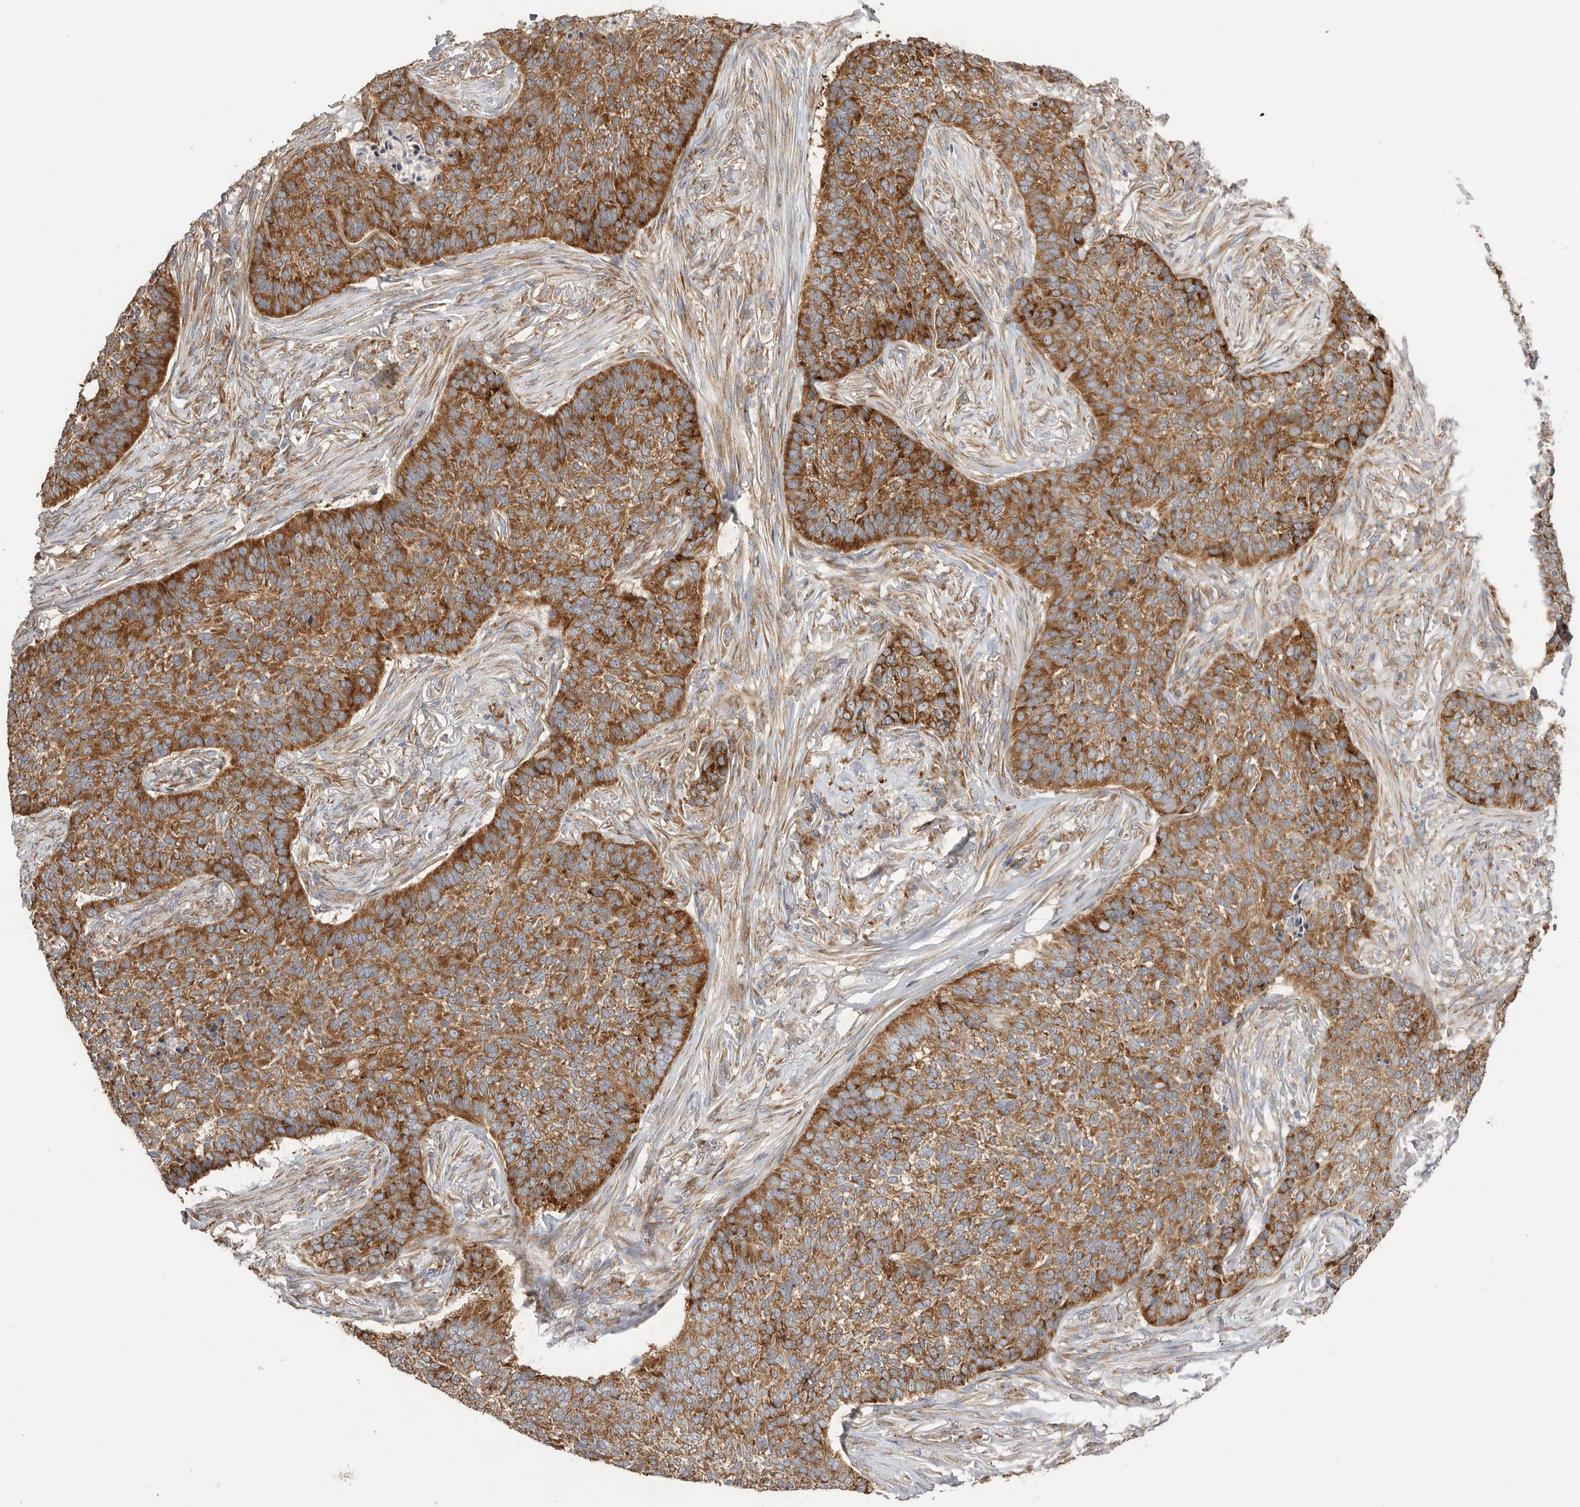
{"staining": {"intensity": "strong", "quantity": ">75%", "location": "cytoplasmic/membranous"}, "tissue": "skin cancer", "cell_type": "Tumor cells", "image_type": "cancer", "snomed": [{"axis": "morphology", "description": "Basal cell carcinoma"}, {"axis": "topography", "description": "Skin"}], "caption": "About >75% of tumor cells in human skin basal cell carcinoma display strong cytoplasmic/membranous protein positivity as visualized by brown immunohistochemical staining.", "gene": "SERBP1", "patient": {"sex": "male", "age": 85}}